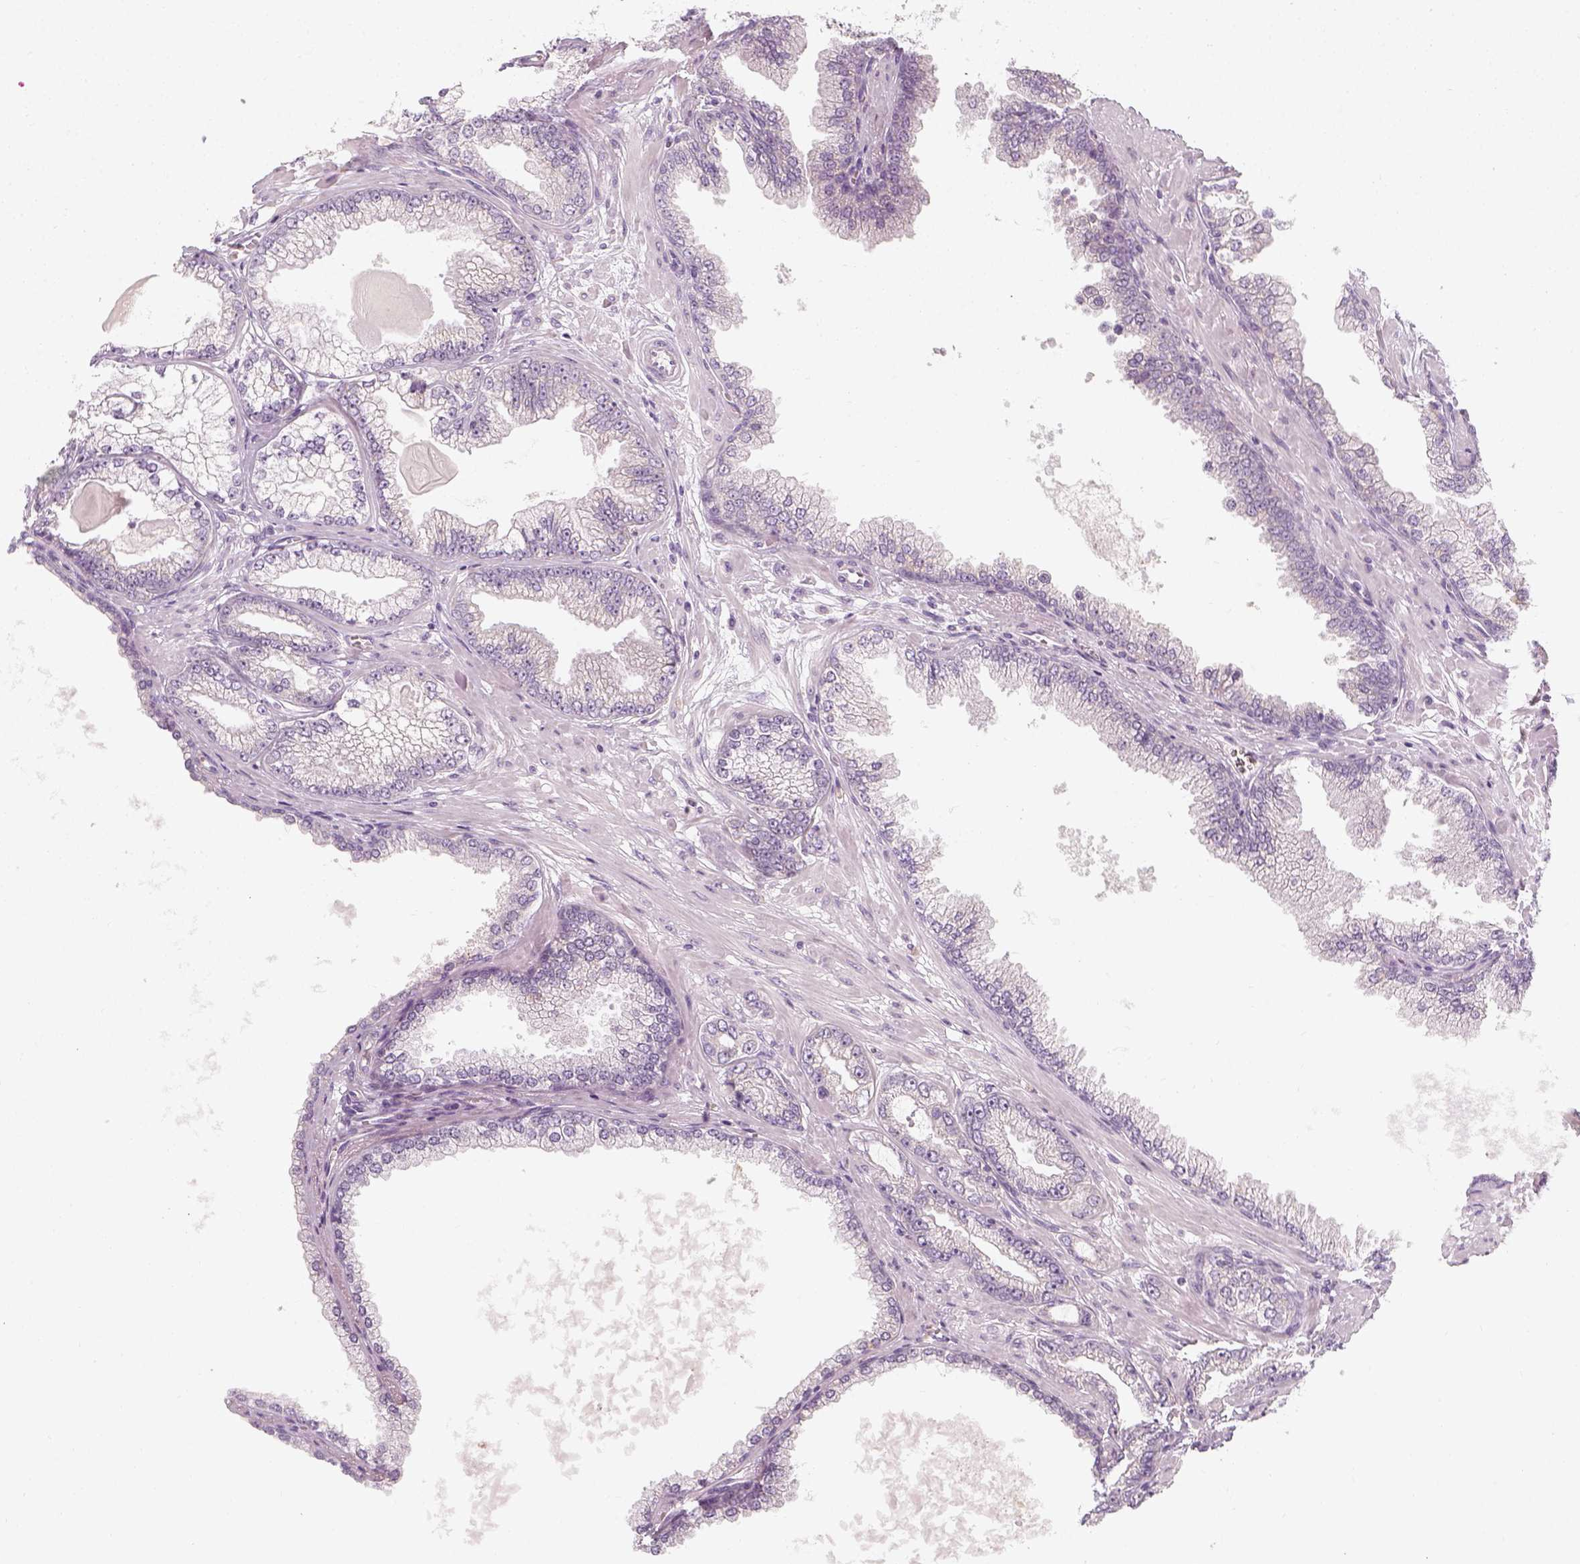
{"staining": {"intensity": "negative", "quantity": "none", "location": "none"}, "tissue": "prostate cancer", "cell_type": "Tumor cells", "image_type": "cancer", "snomed": [{"axis": "morphology", "description": "Adenocarcinoma, Low grade"}, {"axis": "topography", "description": "Prostate"}], "caption": "Micrograph shows no protein staining in tumor cells of low-grade adenocarcinoma (prostate) tissue.", "gene": "PRAME", "patient": {"sex": "male", "age": 64}}